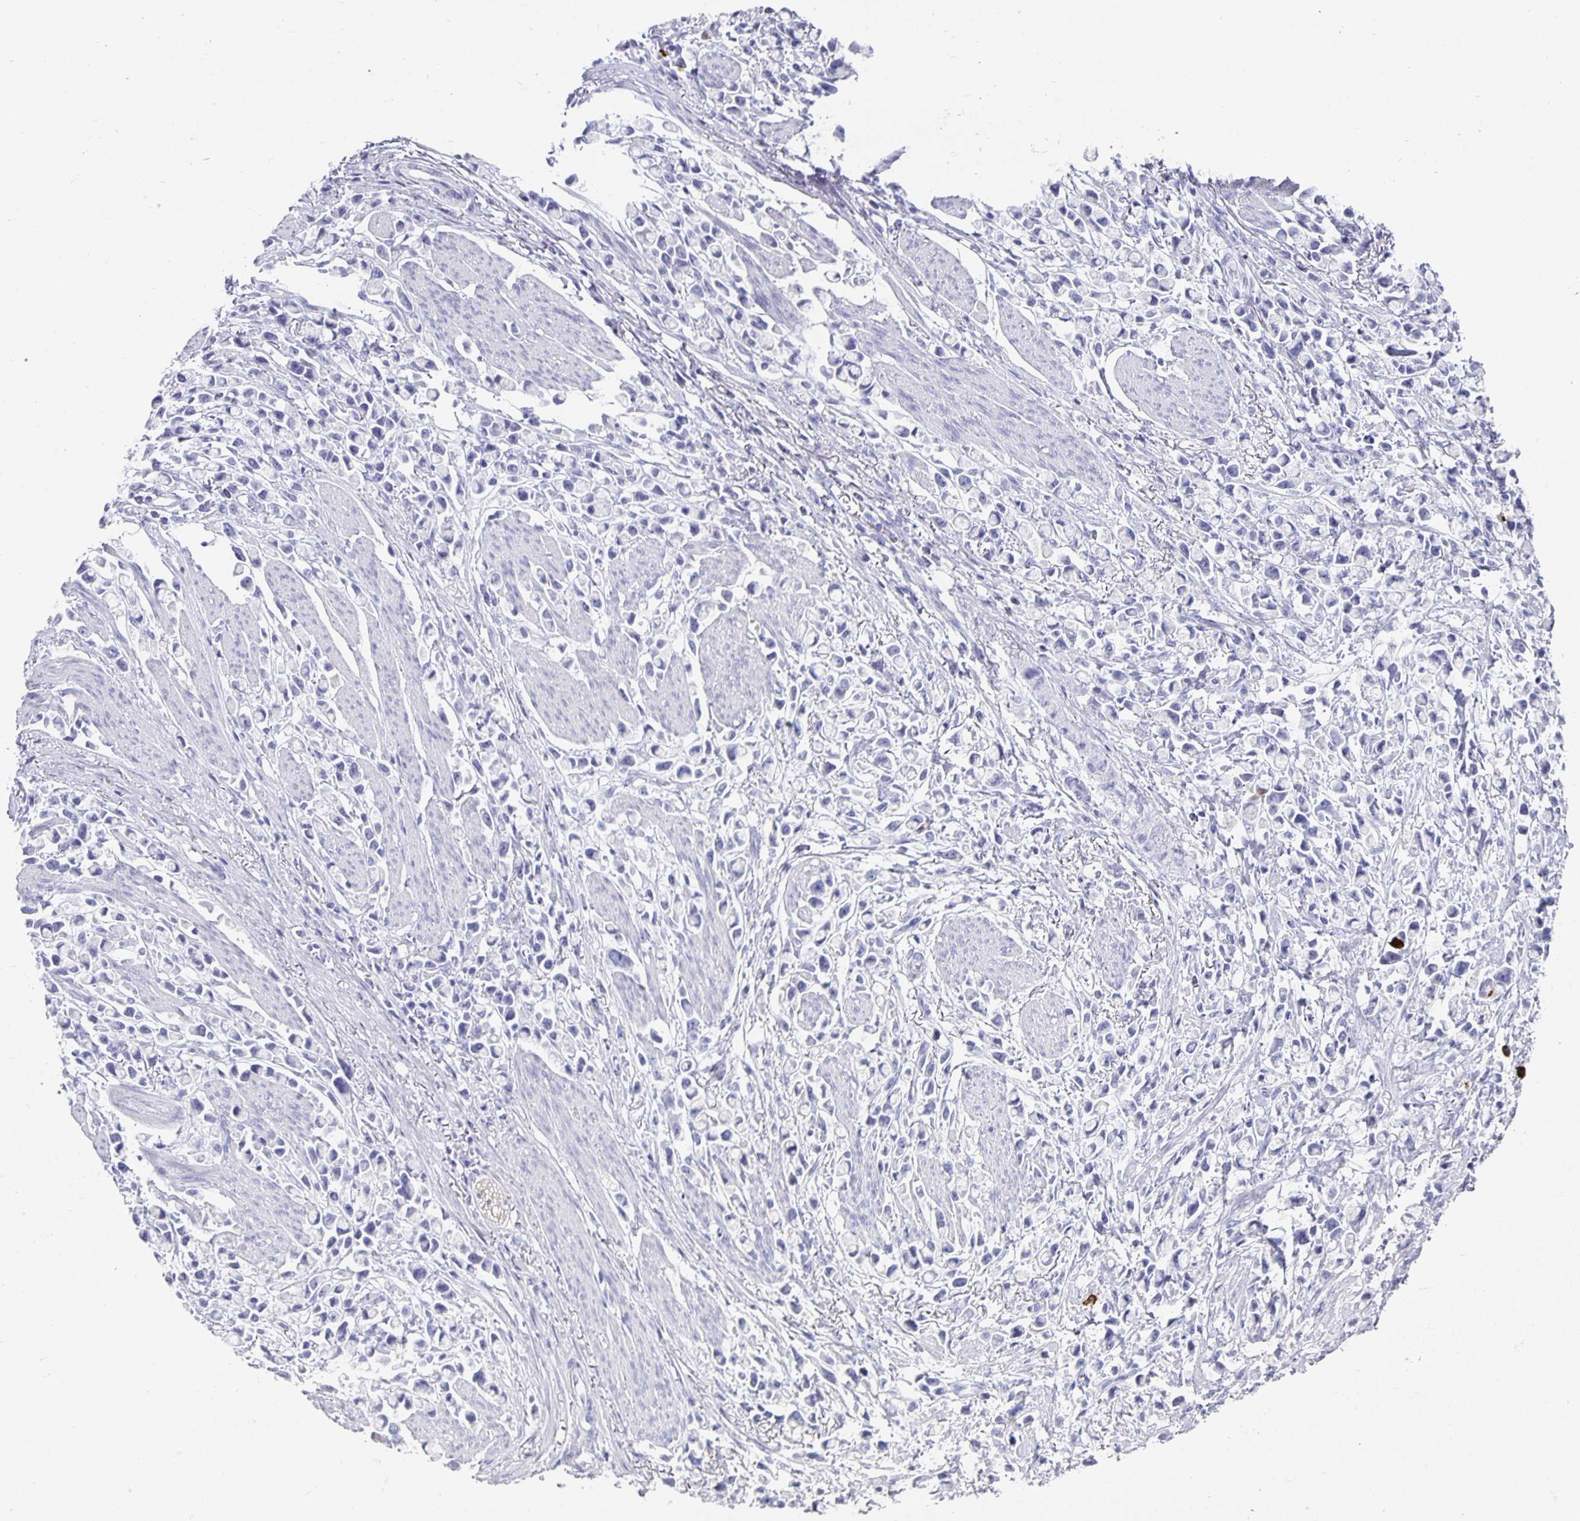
{"staining": {"intensity": "negative", "quantity": "none", "location": "none"}, "tissue": "stomach cancer", "cell_type": "Tumor cells", "image_type": "cancer", "snomed": [{"axis": "morphology", "description": "Adenocarcinoma, NOS"}, {"axis": "topography", "description": "Stomach"}], "caption": "Histopathology image shows no protein positivity in tumor cells of stomach cancer tissue.", "gene": "CHGA", "patient": {"sex": "female", "age": 81}}